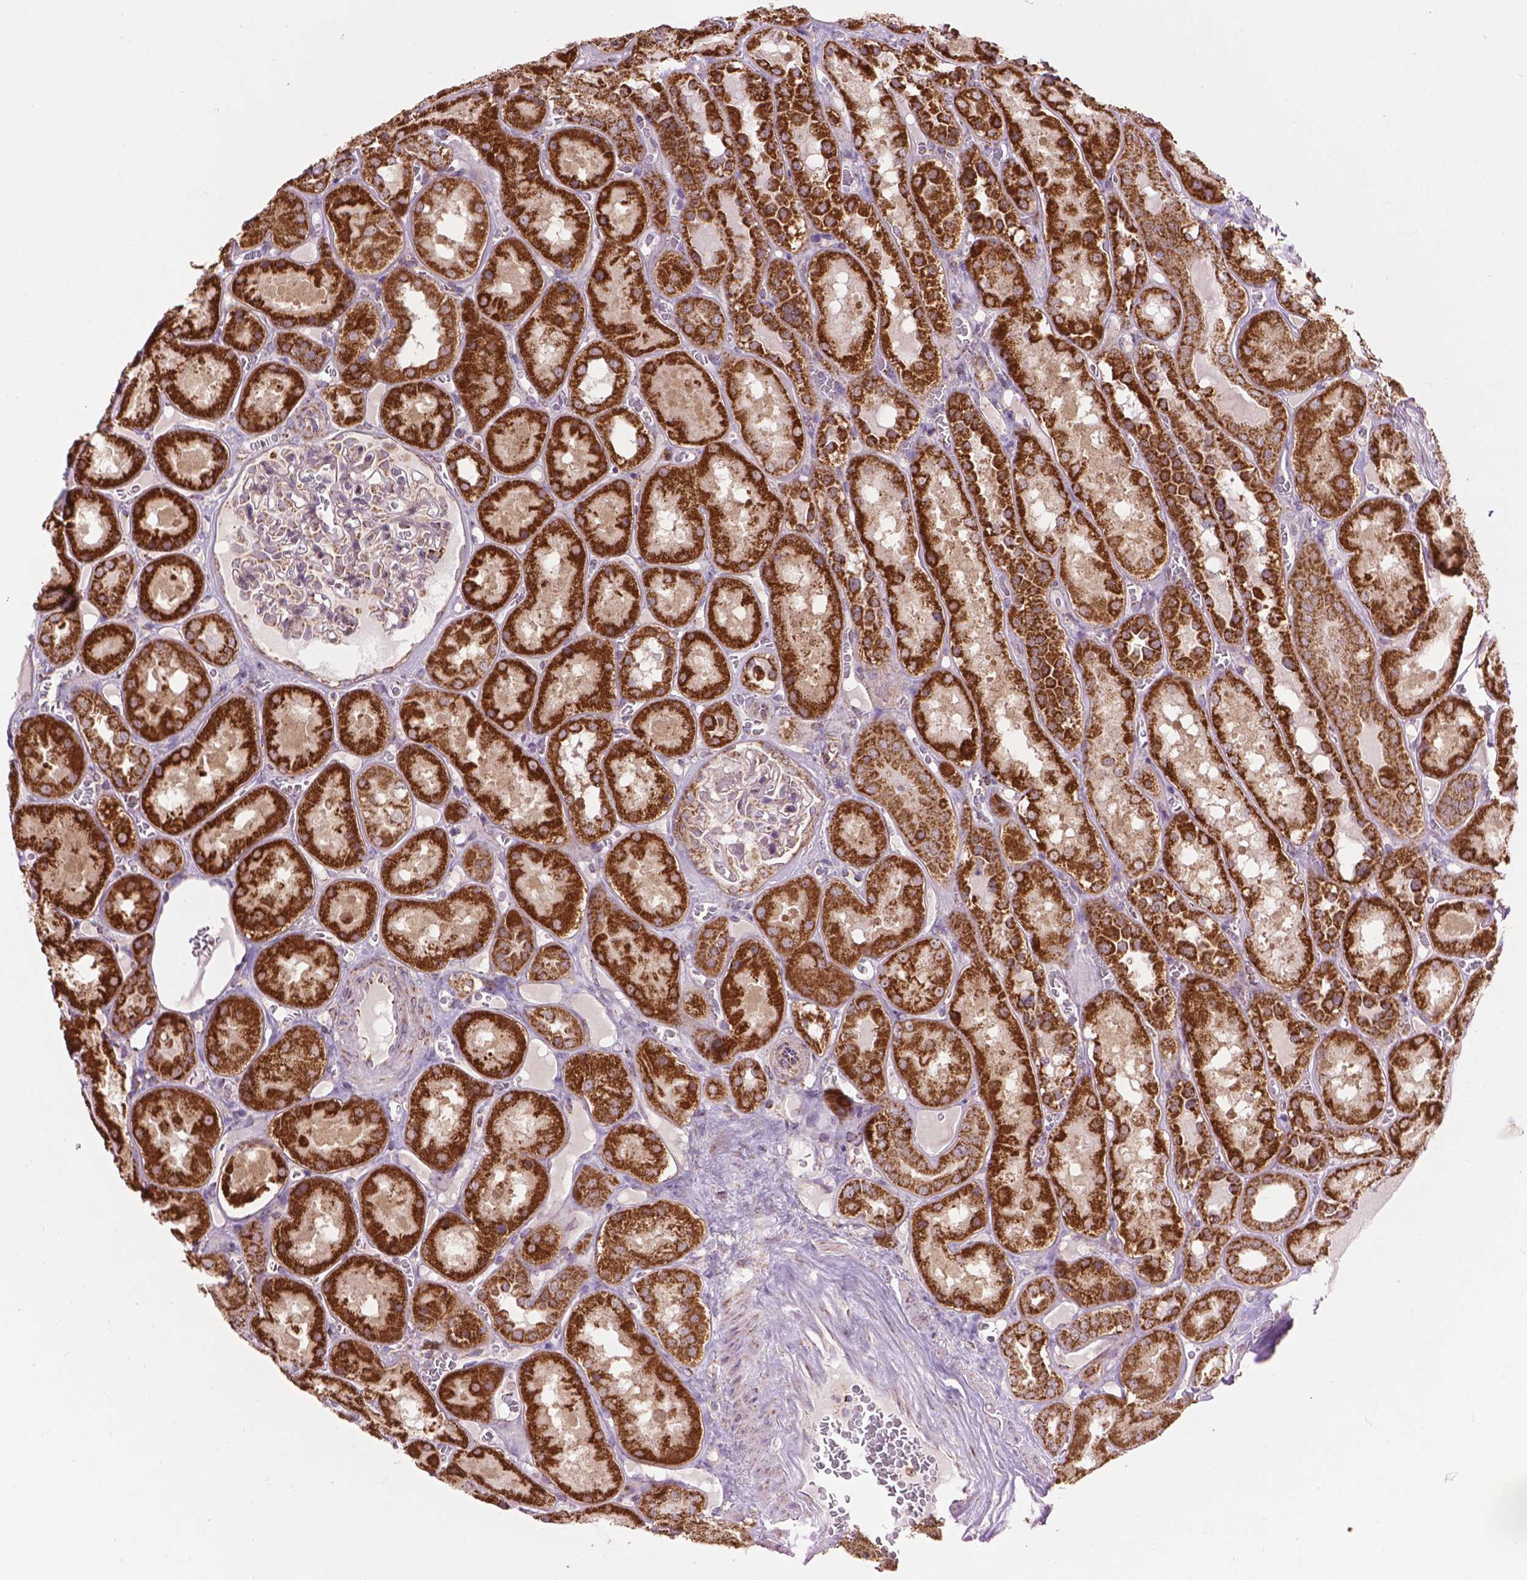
{"staining": {"intensity": "weak", "quantity": "<25%", "location": "cytoplasmic/membranous"}, "tissue": "kidney", "cell_type": "Cells in glomeruli", "image_type": "normal", "snomed": [{"axis": "morphology", "description": "Normal tissue, NOS"}, {"axis": "topography", "description": "Kidney"}], "caption": "Protein analysis of unremarkable kidney reveals no significant positivity in cells in glomeruli. Nuclei are stained in blue.", "gene": "PYCR3", "patient": {"sex": "male", "age": 73}}